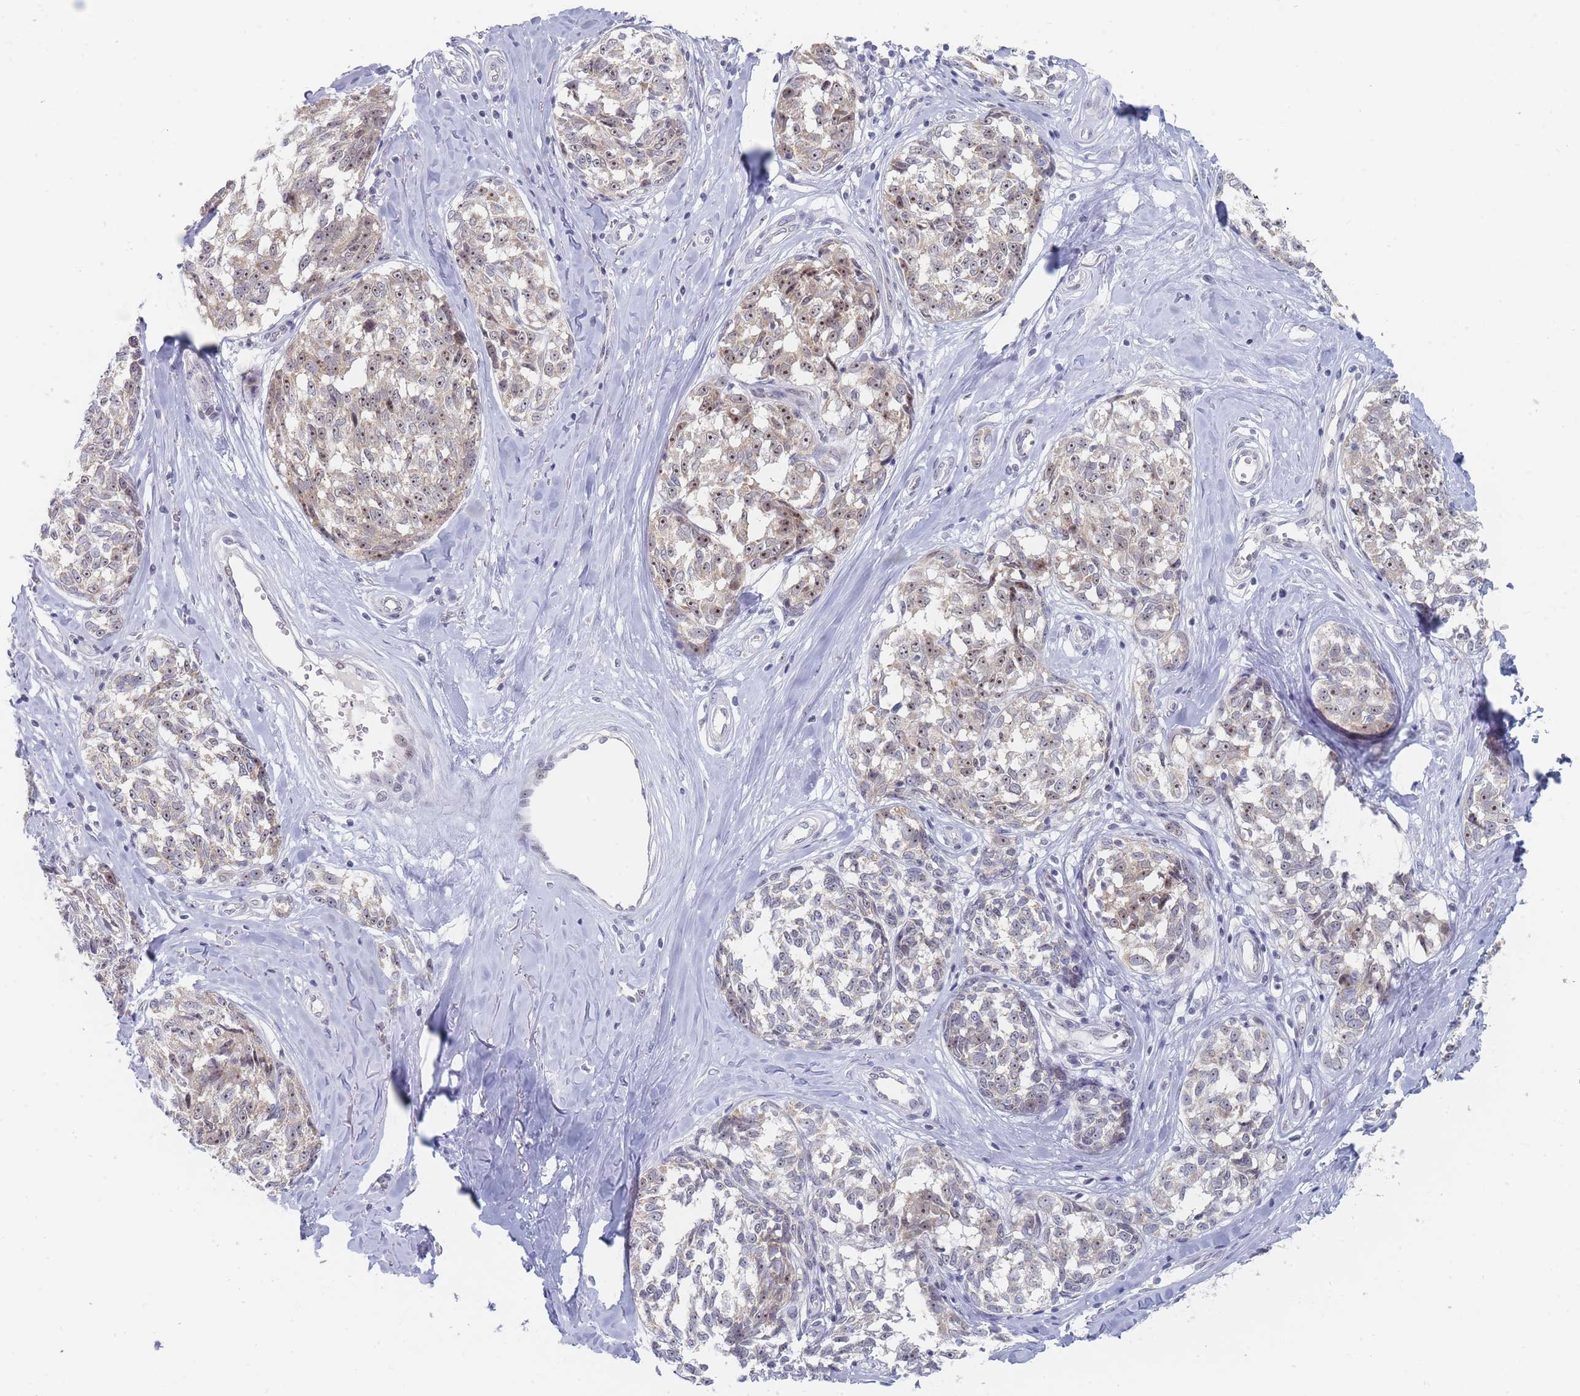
{"staining": {"intensity": "moderate", "quantity": "25%-75%", "location": "nuclear"}, "tissue": "melanoma", "cell_type": "Tumor cells", "image_type": "cancer", "snomed": [{"axis": "morphology", "description": "Normal tissue, NOS"}, {"axis": "morphology", "description": "Malignant melanoma, NOS"}, {"axis": "topography", "description": "Skin"}], "caption": "Human malignant melanoma stained for a protein (brown) demonstrates moderate nuclear positive staining in approximately 25%-75% of tumor cells.", "gene": "RNF8", "patient": {"sex": "female", "age": 64}}